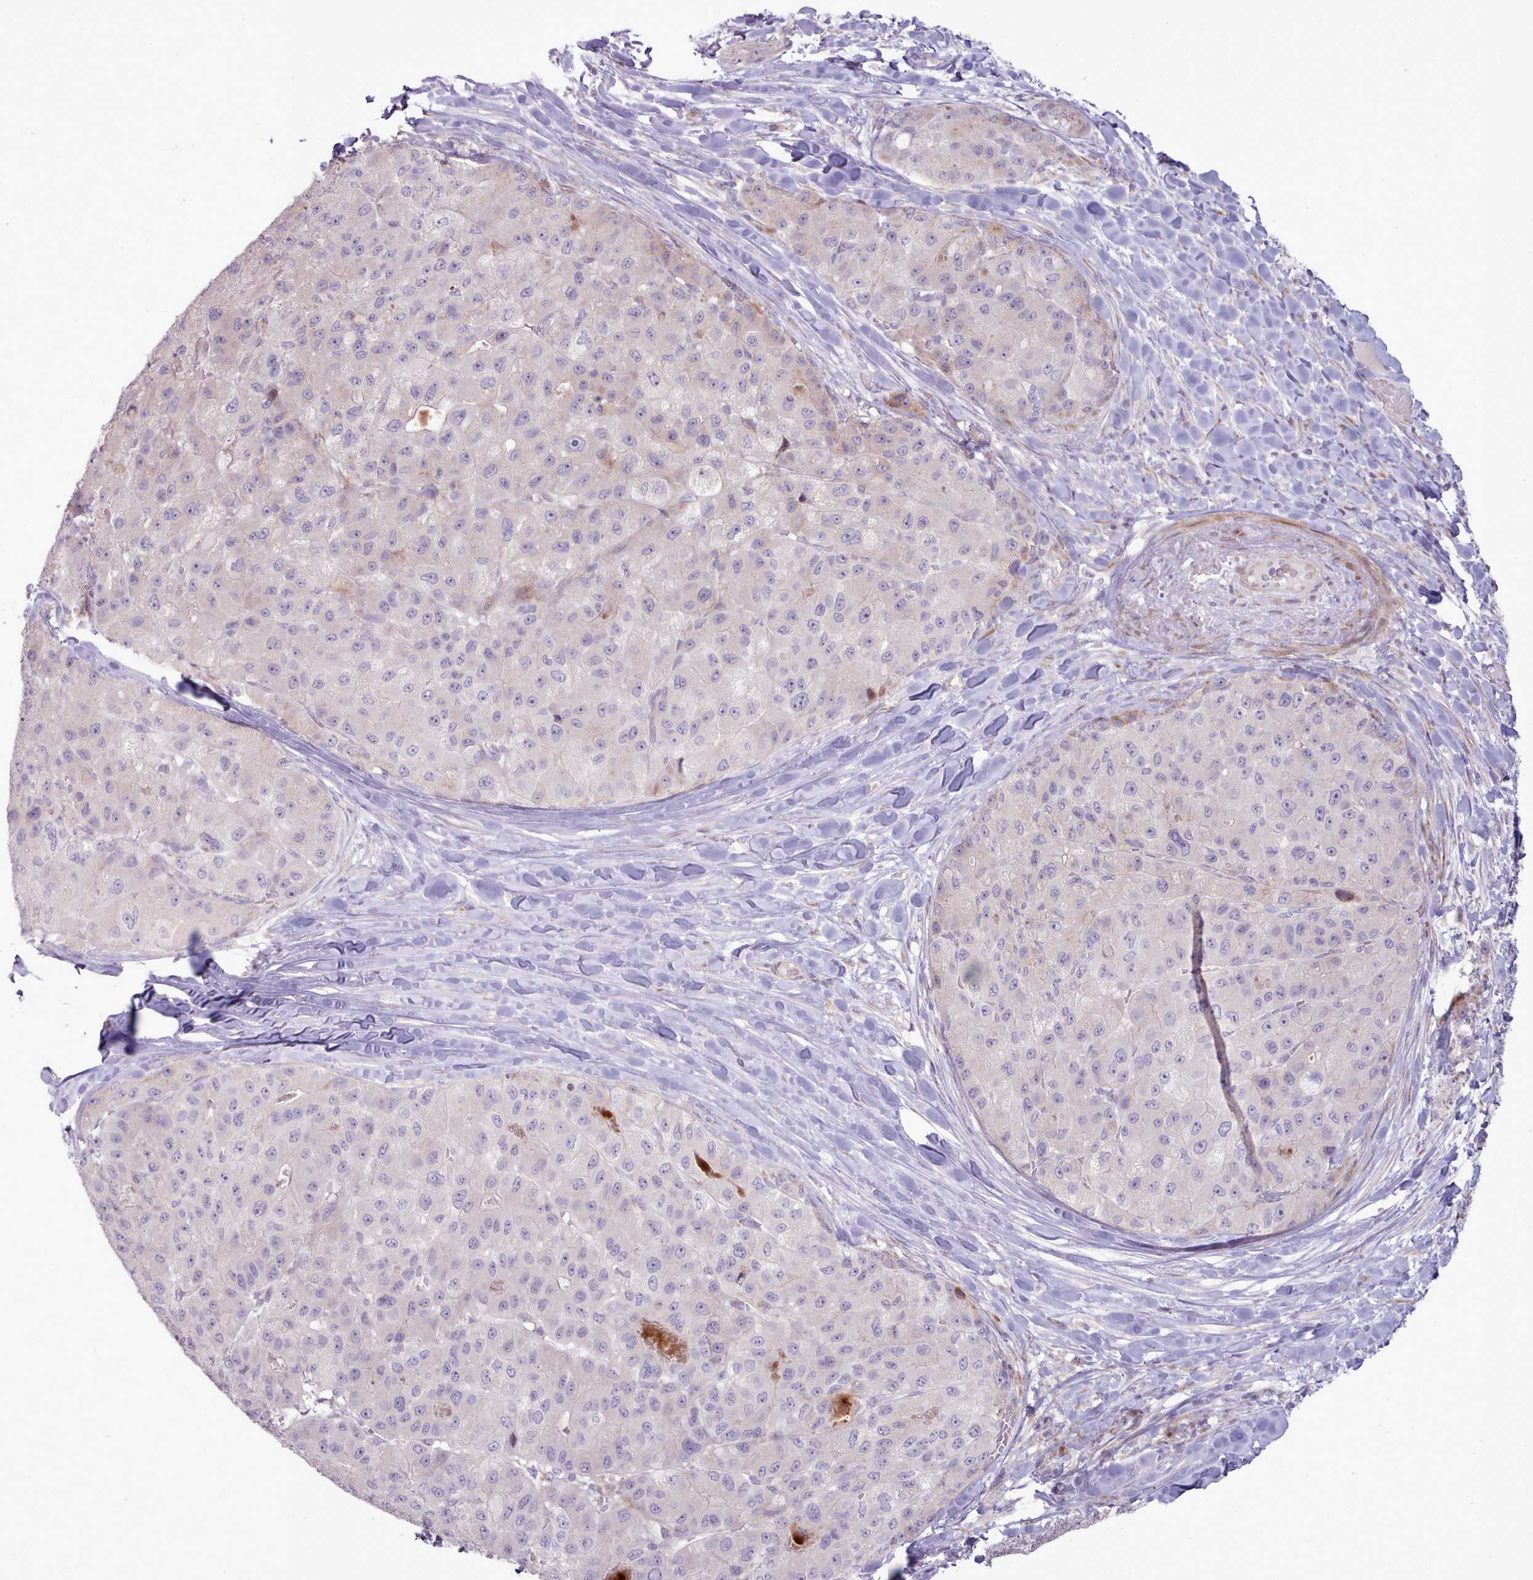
{"staining": {"intensity": "negative", "quantity": "none", "location": "none"}, "tissue": "liver cancer", "cell_type": "Tumor cells", "image_type": "cancer", "snomed": [{"axis": "morphology", "description": "Carcinoma, Hepatocellular, NOS"}, {"axis": "topography", "description": "Liver"}], "caption": "Liver hepatocellular carcinoma was stained to show a protein in brown. There is no significant positivity in tumor cells. Nuclei are stained in blue.", "gene": "PPP3R2", "patient": {"sex": "male", "age": 80}}